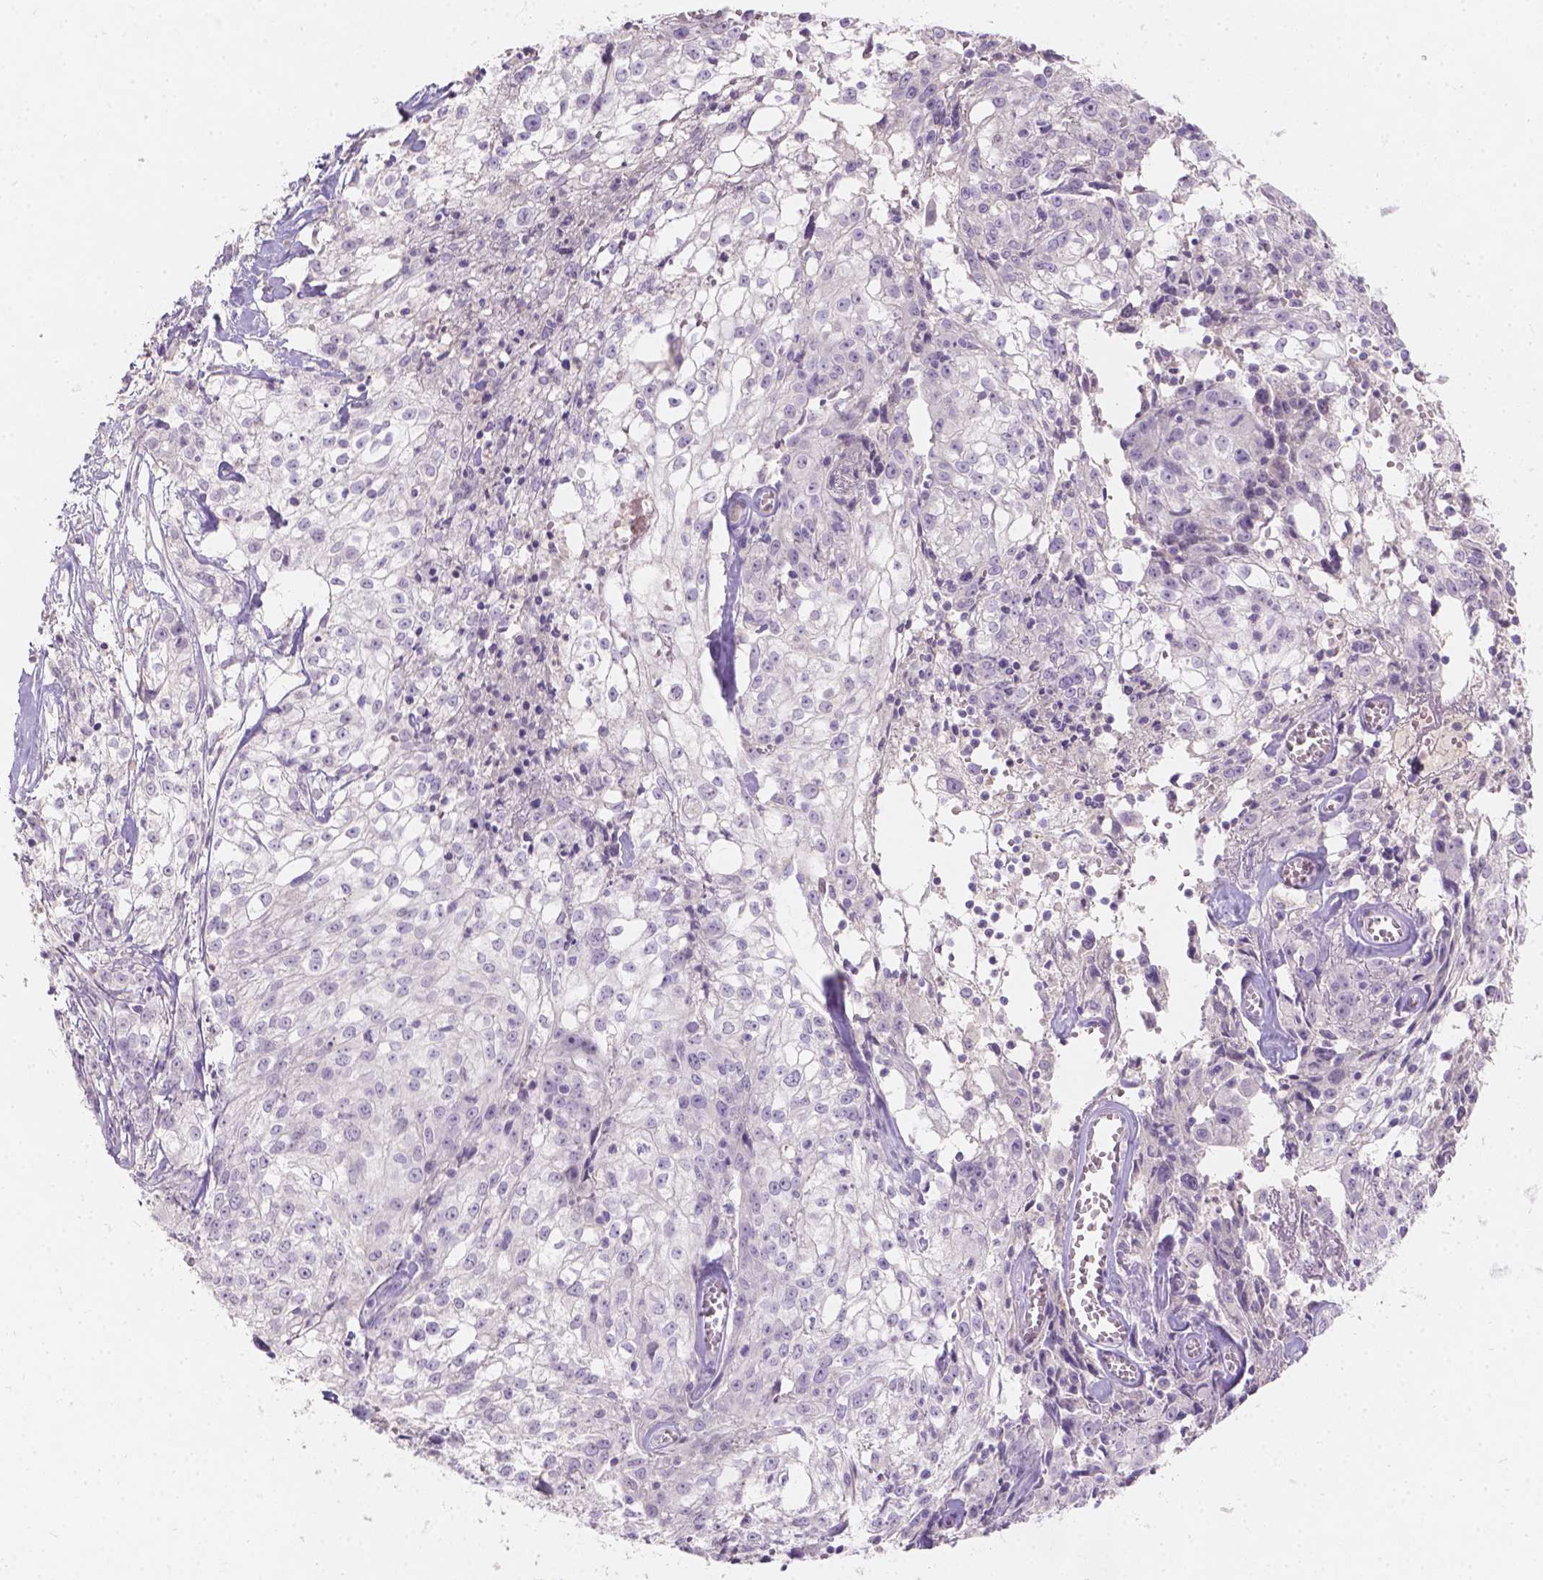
{"staining": {"intensity": "negative", "quantity": "none", "location": "none"}, "tissue": "cervical cancer", "cell_type": "Tumor cells", "image_type": "cancer", "snomed": [{"axis": "morphology", "description": "Squamous cell carcinoma, NOS"}, {"axis": "topography", "description": "Cervix"}], "caption": "Cervical squamous cell carcinoma was stained to show a protein in brown. There is no significant expression in tumor cells.", "gene": "DCAF4L1", "patient": {"sex": "female", "age": 85}}